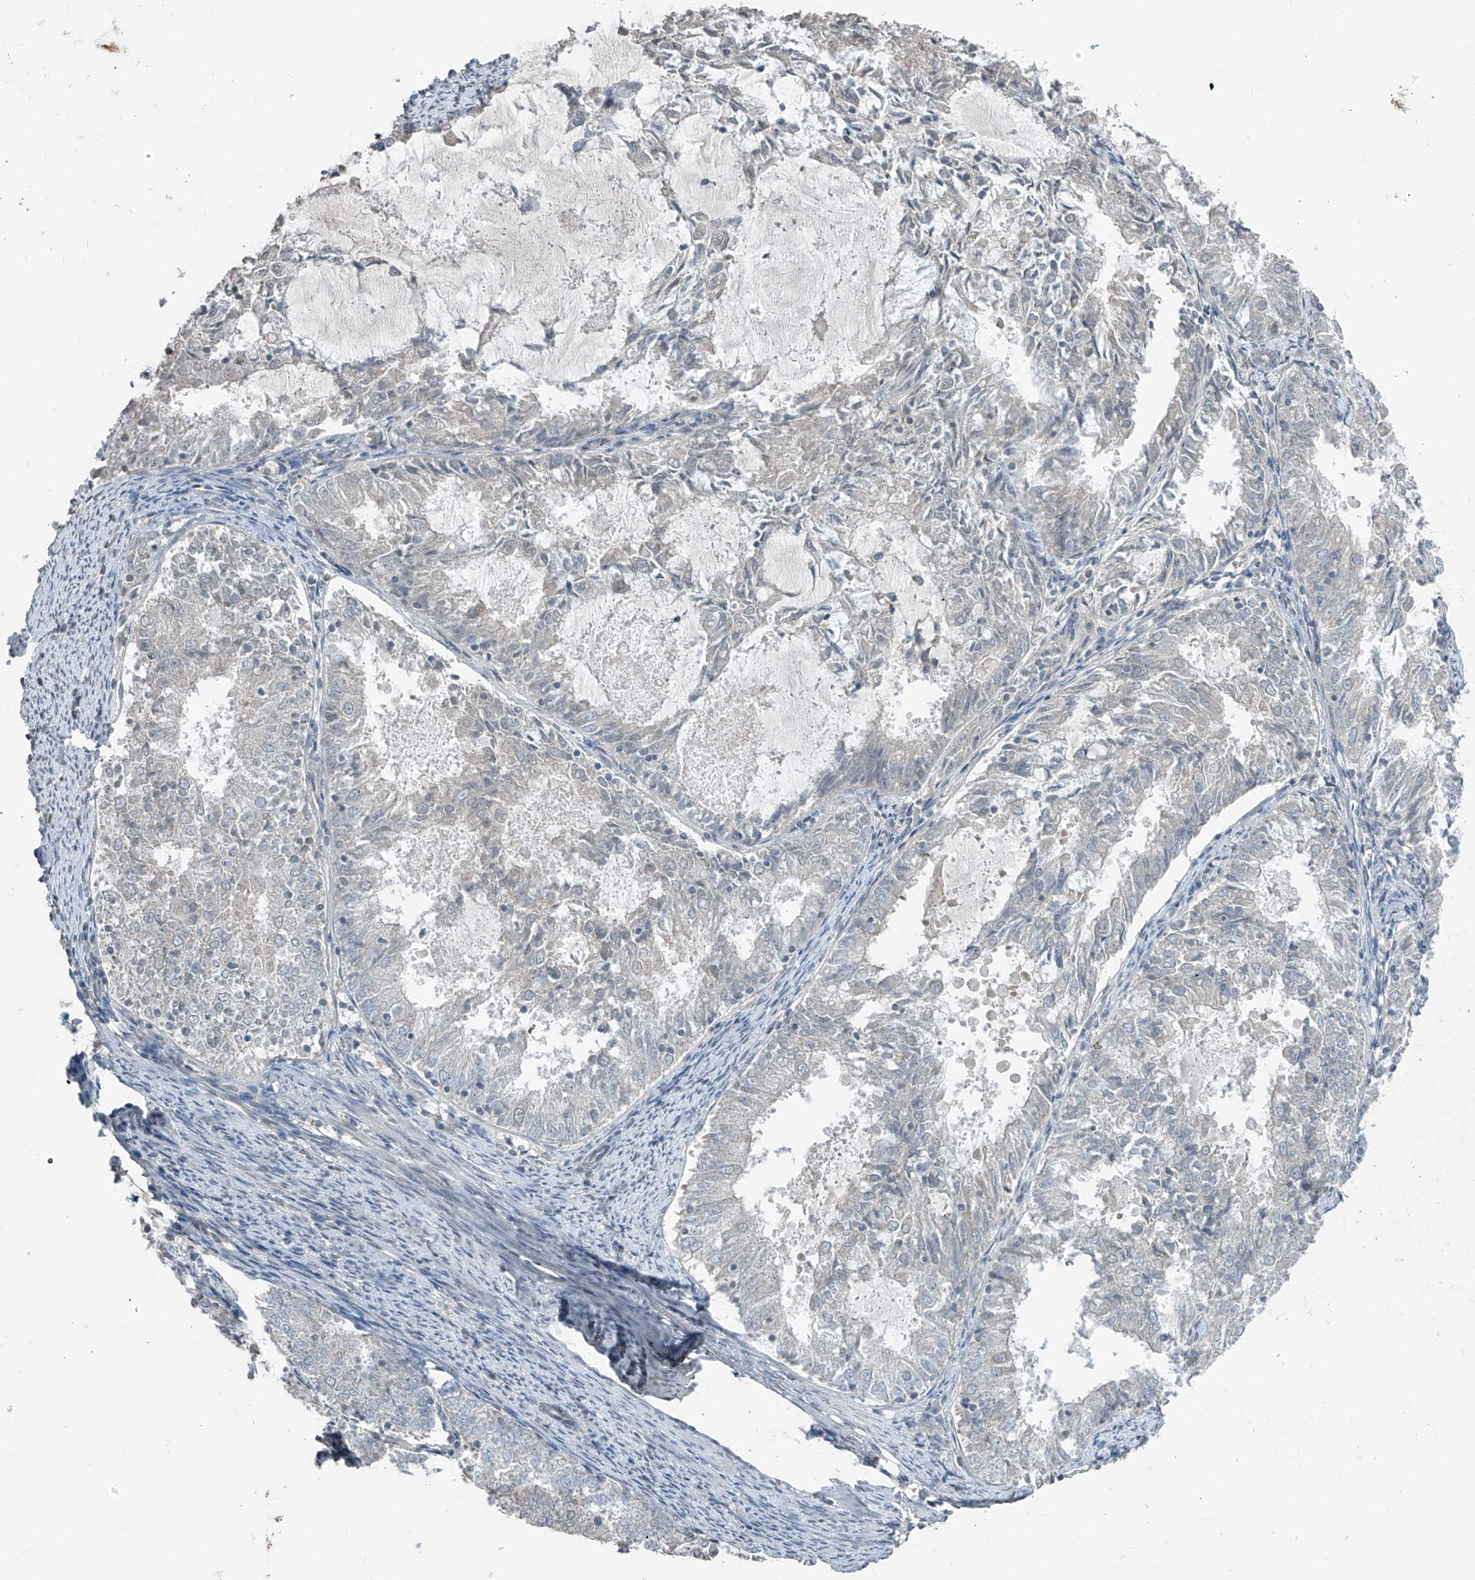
{"staining": {"intensity": "negative", "quantity": "none", "location": "none"}, "tissue": "endometrial cancer", "cell_type": "Tumor cells", "image_type": "cancer", "snomed": [{"axis": "morphology", "description": "Adenocarcinoma, NOS"}, {"axis": "topography", "description": "Endometrium"}], "caption": "A high-resolution photomicrograph shows IHC staining of endometrial cancer, which exhibits no significant staining in tumor cells.", "gene": "HOXA11", "patient": {"sex": "female", "age": 57}}